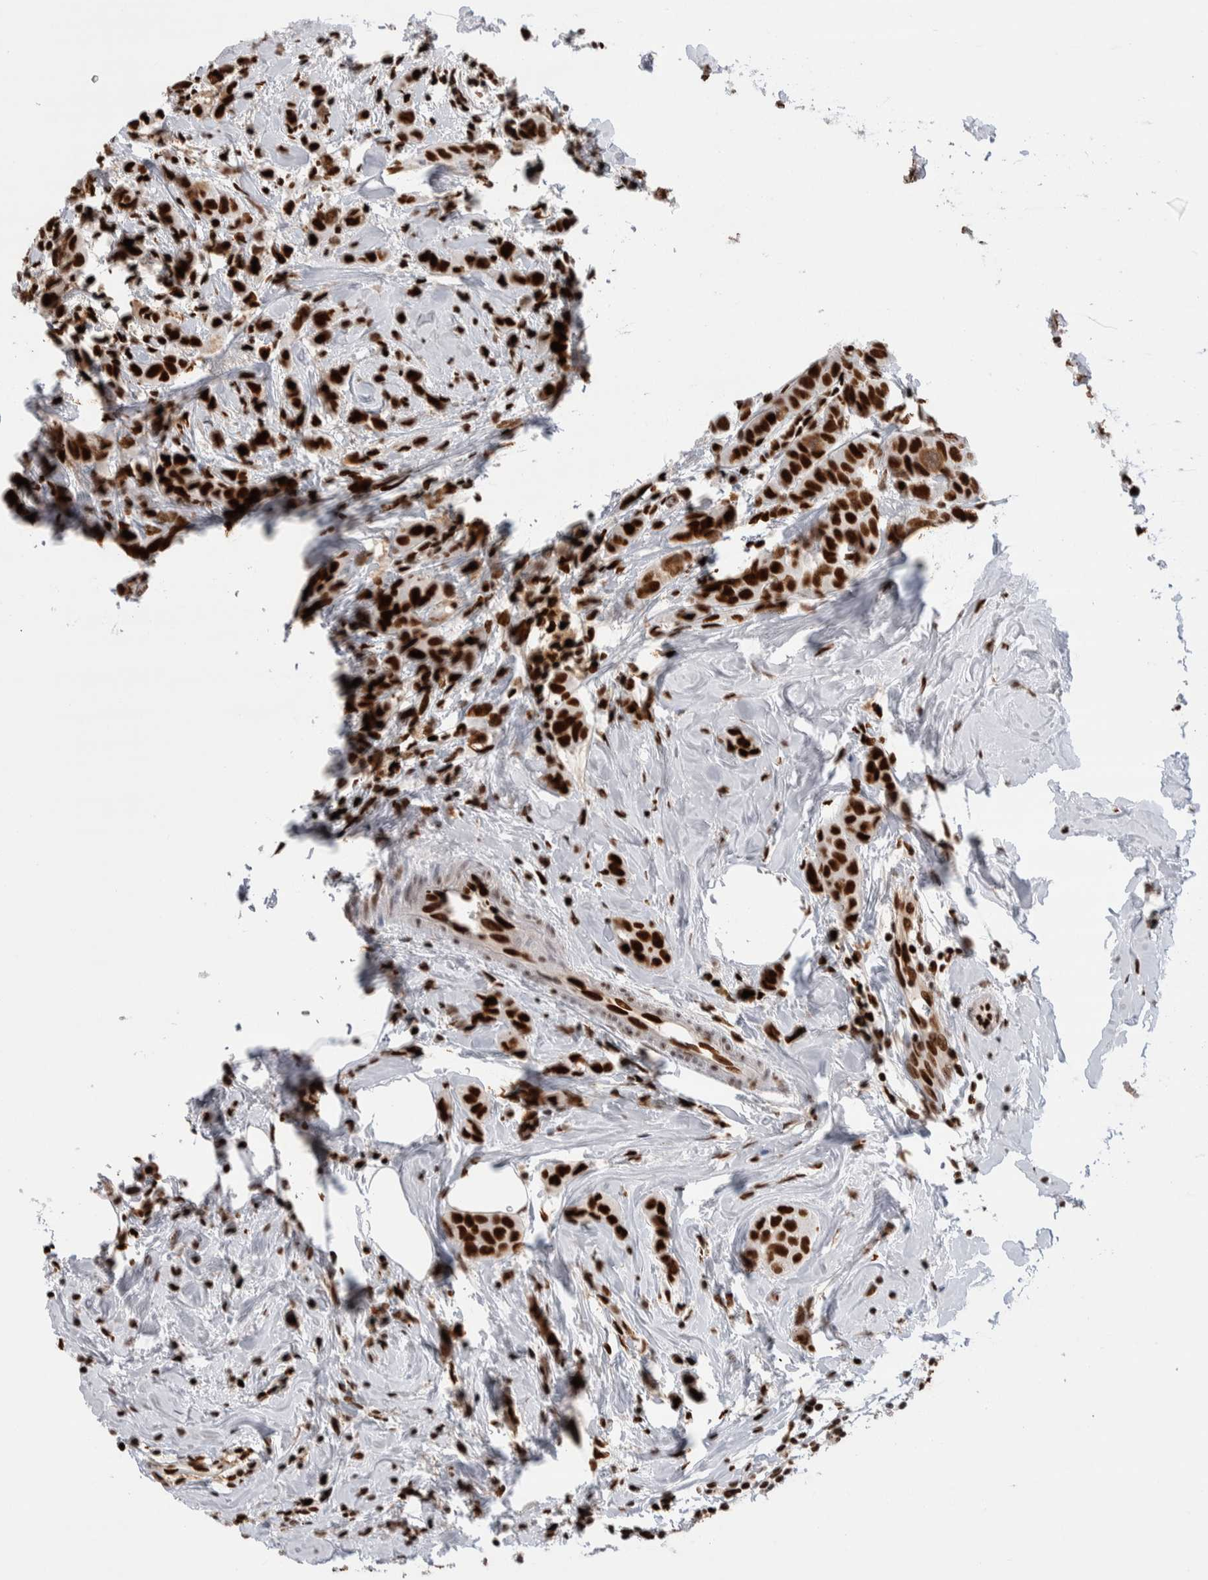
{"staining": {"intensity": "strong", "quantity": ">75%", "location": "nuclear"}, "tissue": "breast cancer", "cell_type": "Tumor cells", "image_type": "cancer", "snomed": [{"axis": "morphology", "description": "Duct carcinoma"}, {"axis": "topography", "description": "Breast"}], "caption": "Protein staining of breast cancer (invasive ductal carcinoma) tissue displays strong nuclear positivity in about >75% of tumor cells.", "gene": "RNASEK-C17orf49", "patient": {"sex": "female", "age": 50}}